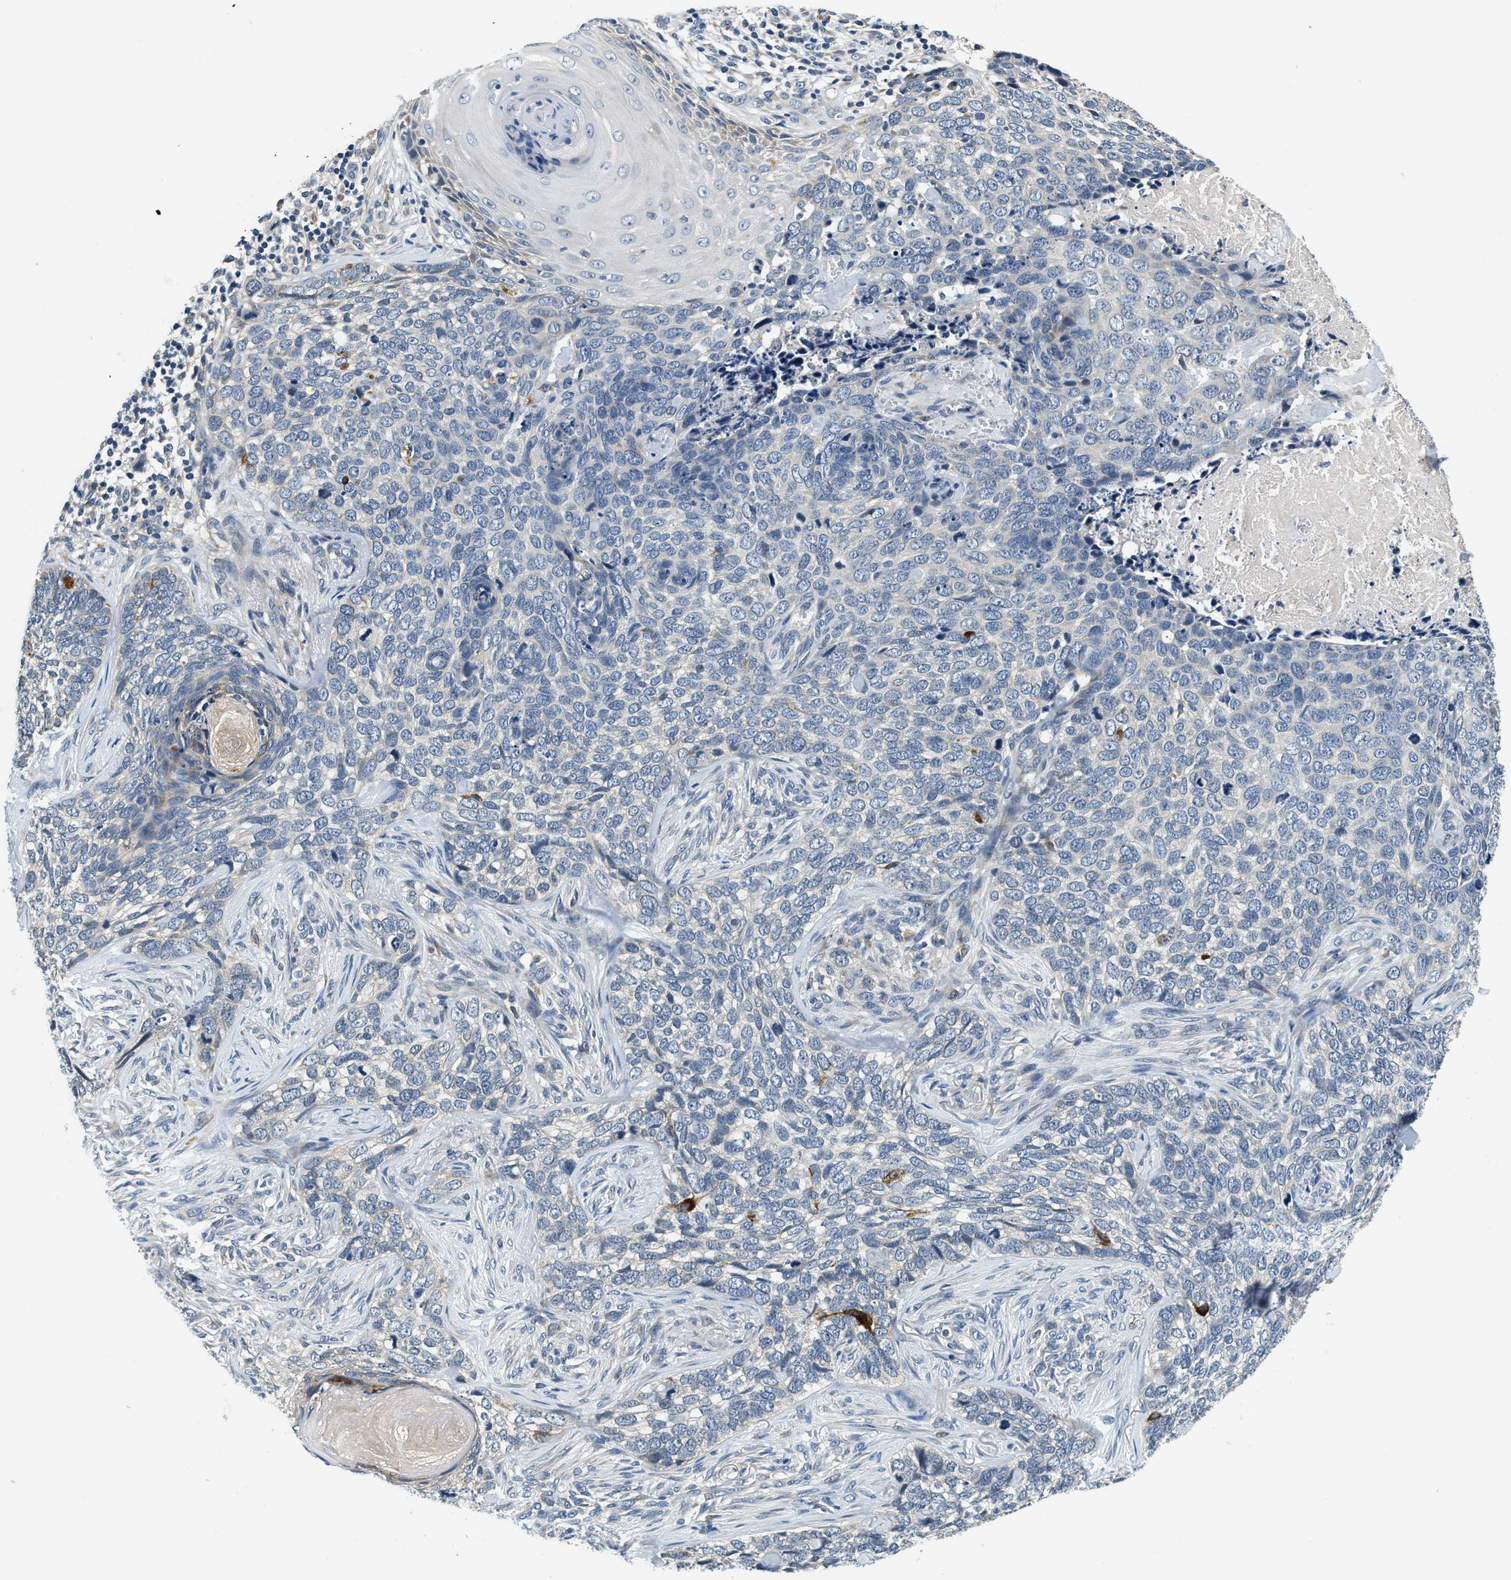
{"staining": {"intensity": "negative", "quantity": "none", "location": "none"}, "tissue": "skin cancer", "cell_type": "Tumor cells", "image_type": "cancer", "snomed": [{"axis": "morphology", "description": "Basal cell carcinoma"}, {"axis": "topography", "description": "Skin"}], "caption": "Human skin cancer (basal cell carcinoma) stained for a protein using immunohistochemistry displays no positivity in tumor cells.", "gene": "YAE1", "patient": {"sex": "female", "age": 64}}